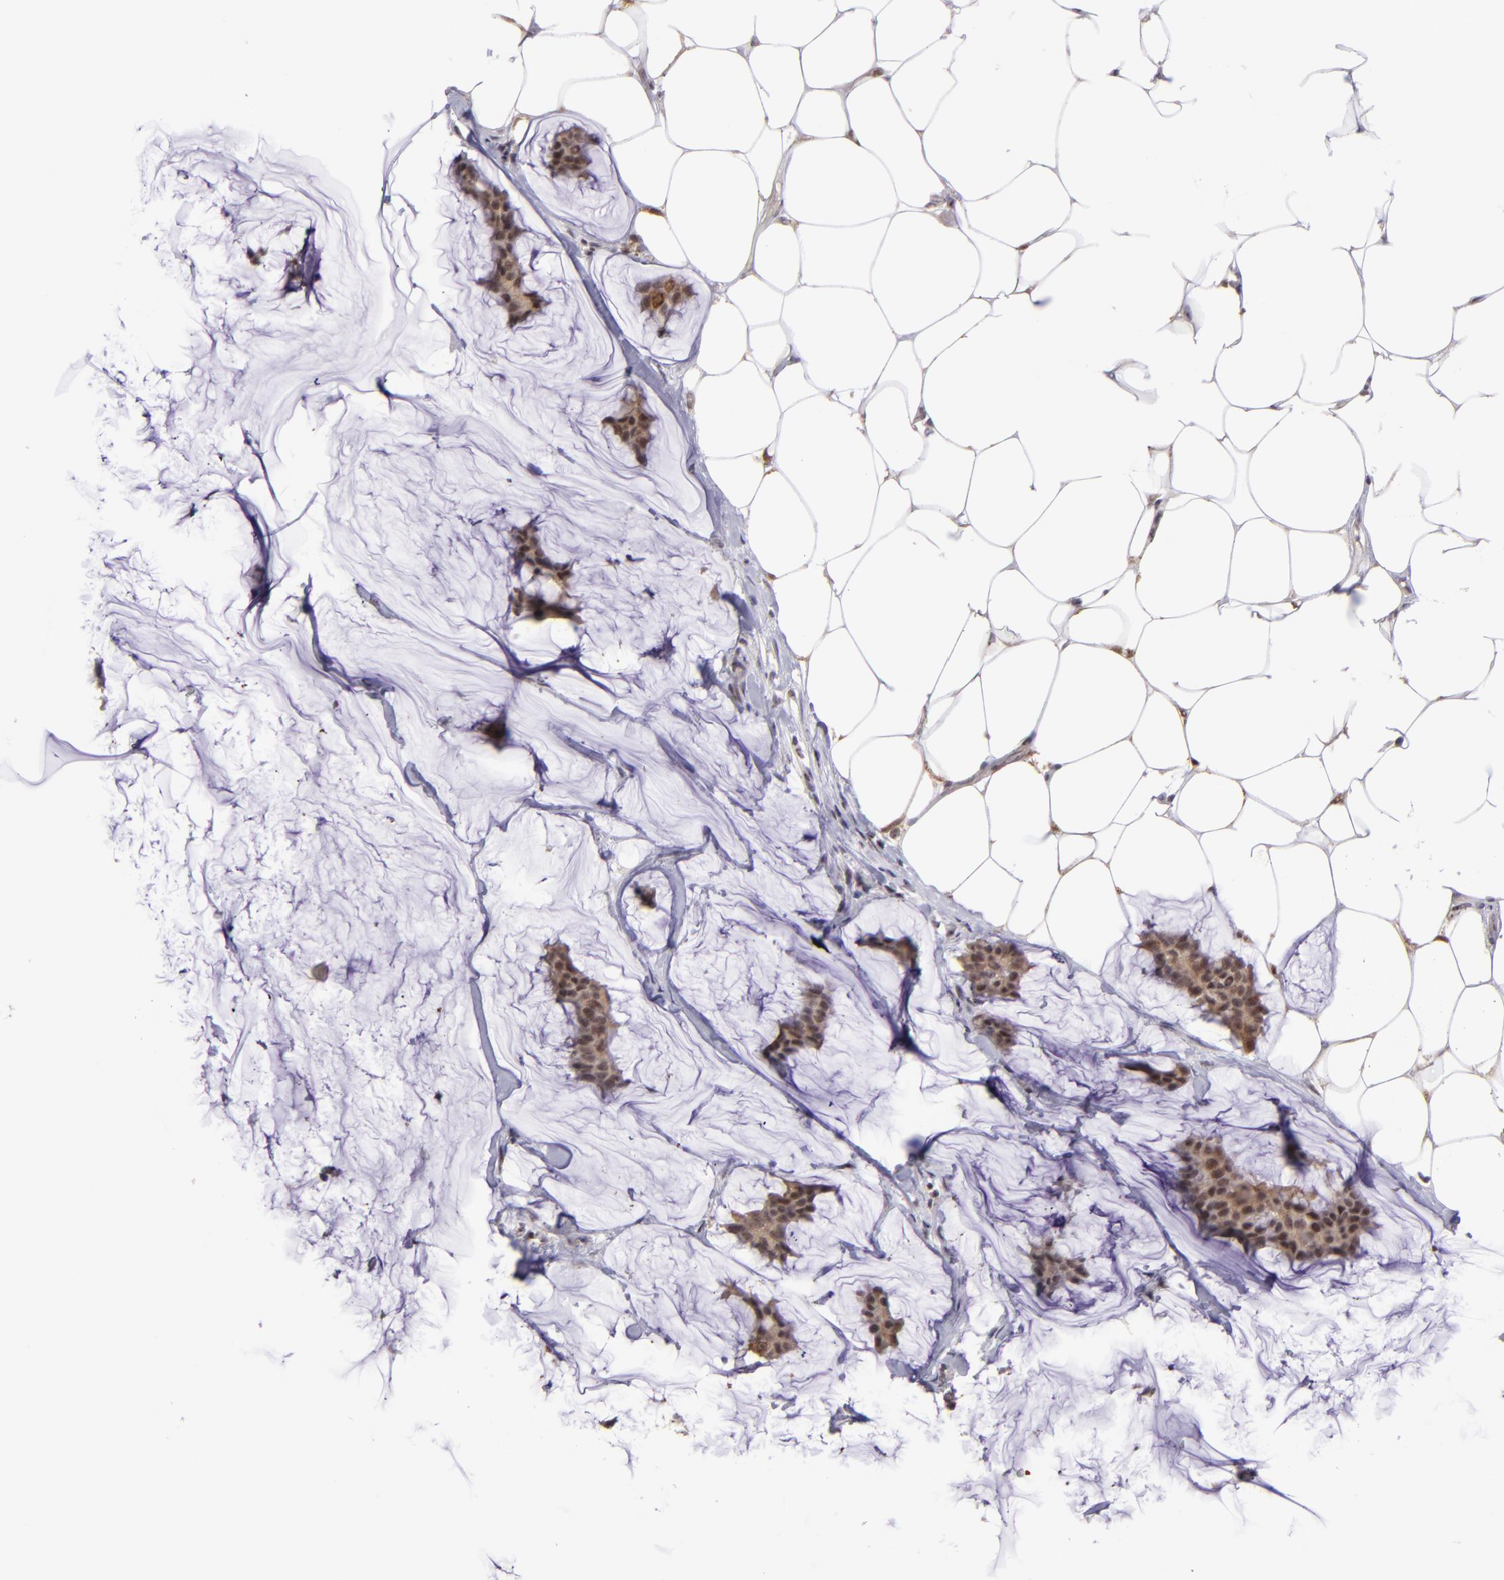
{"staining": {"intensity": "moderate", "quantity": ">75%", "location": "cytoplasmic/membranous,nuclear"}, "tissue": "breast cancer", "cell_type": "Tumor cells", "image_type": "cancer", "snomed": [{"axis": "morphology", "description": "Duct carcinoma"}, {"axis": "topography", "description": "Breast"}], "caption": "Immunohistochemistry (IHC) (DAB (3,3'-diaminobenzidine)) staining of human breast intraductal carcinoma exhibits moderate cytoplasmic/membranous and nuclear protein expression in approximately >75% of tumor cells.", "gene": "PCNX4", "patient": {"sex": "female", "age": 93}}